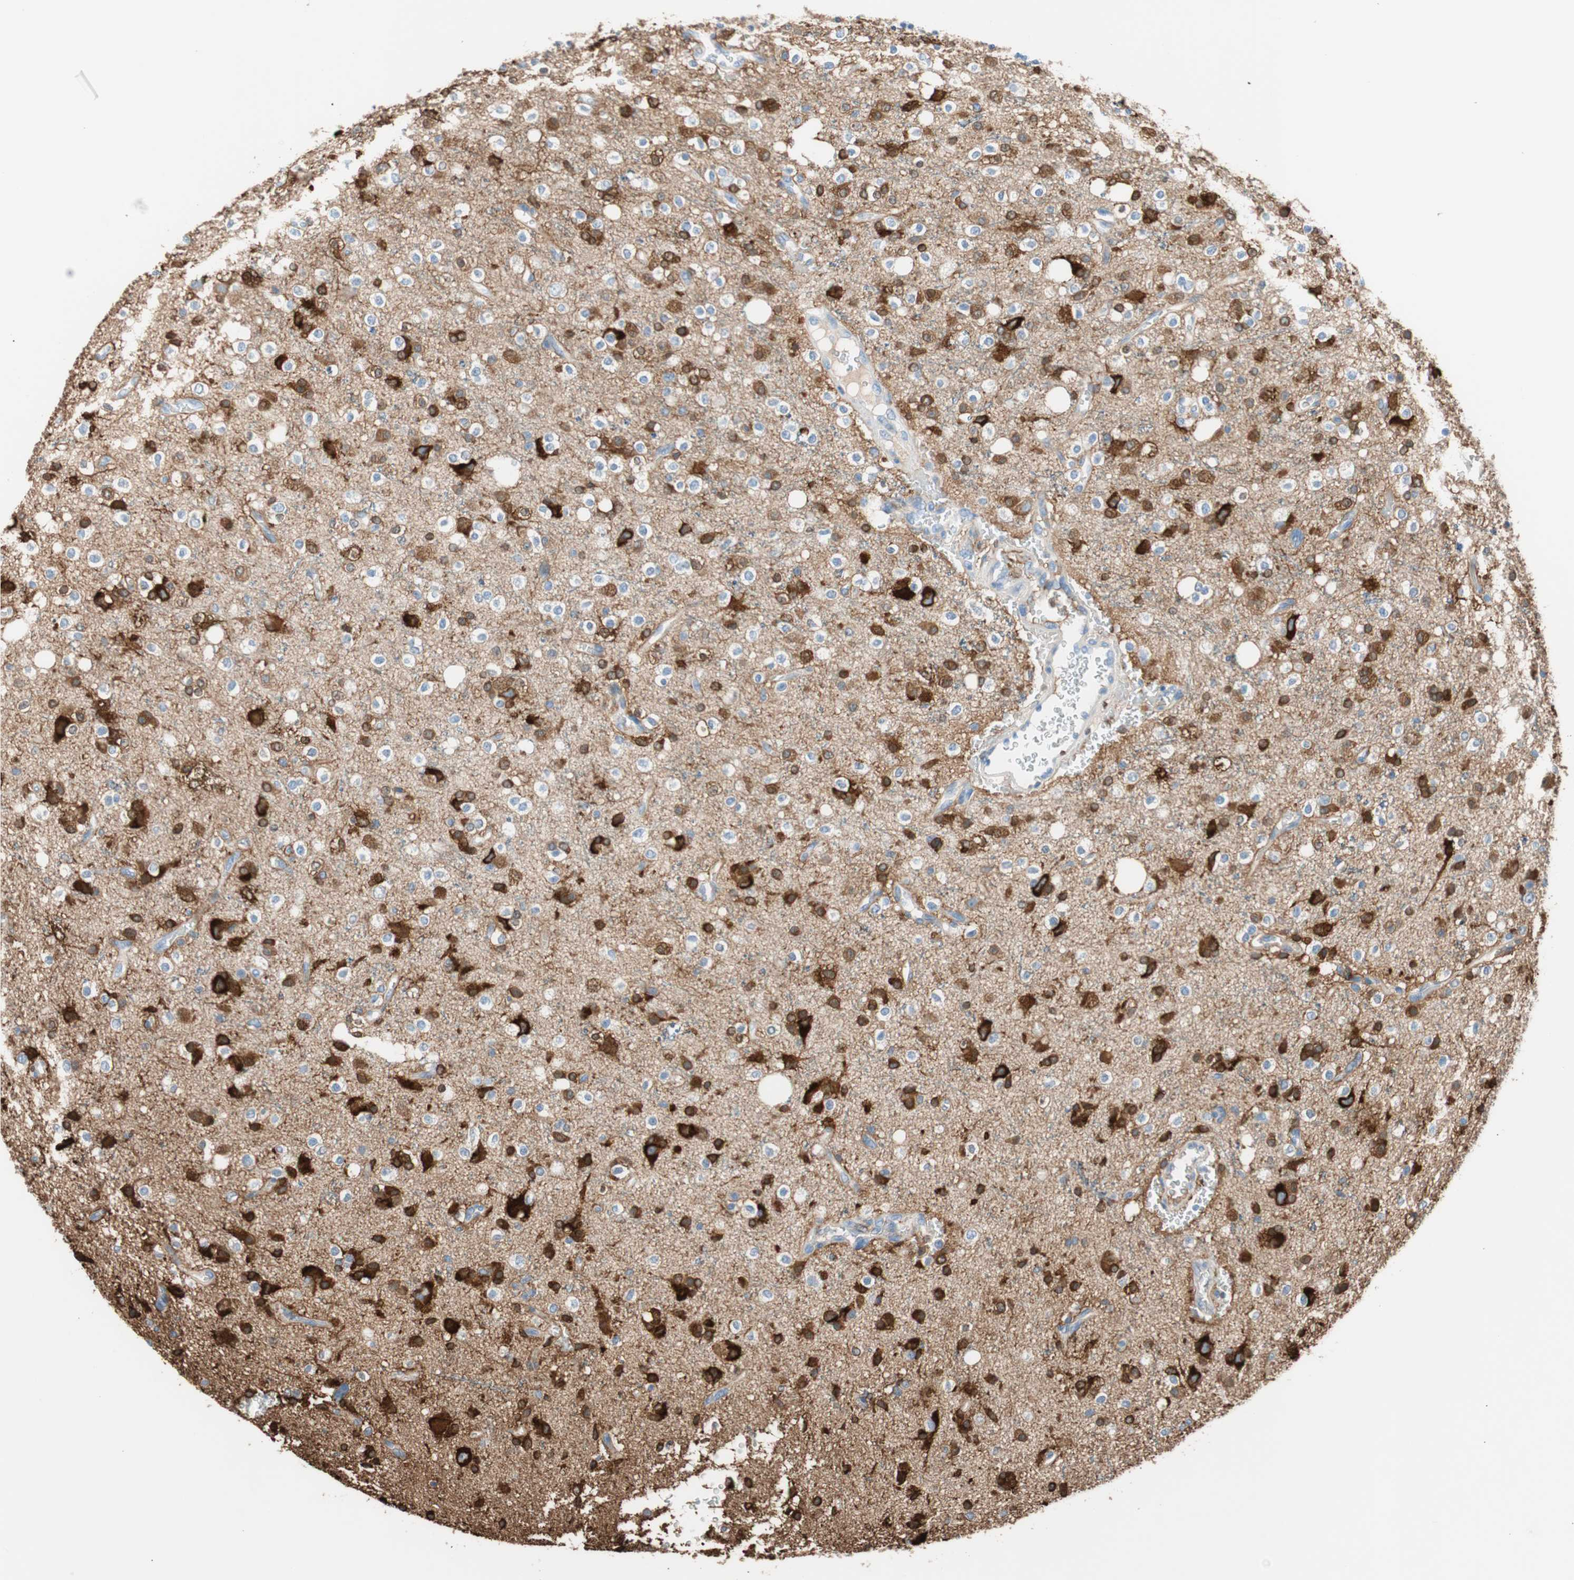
{"staining": {"intensity": "strong", "quantity": "25%-75%", "location": "cytoplasmic/membranous"}, "tissue": "glioma", "cell_type": "Tumor cells", "image_type": "cancer", "snomed": [{"axis": "morphology", "description": "Glioma, malignant, High grade"}, {"axis": "topography", "description": "Brain"}], "caption": "An image showing strong cytoplasmic/membranous positivity in about 25%-75% of tumor cells in malignant glioma (high-grade), as visualized by brown immunohistochemical staining.", "gene": "GLUL", "patient": {"sex": "male", "age": 47}}